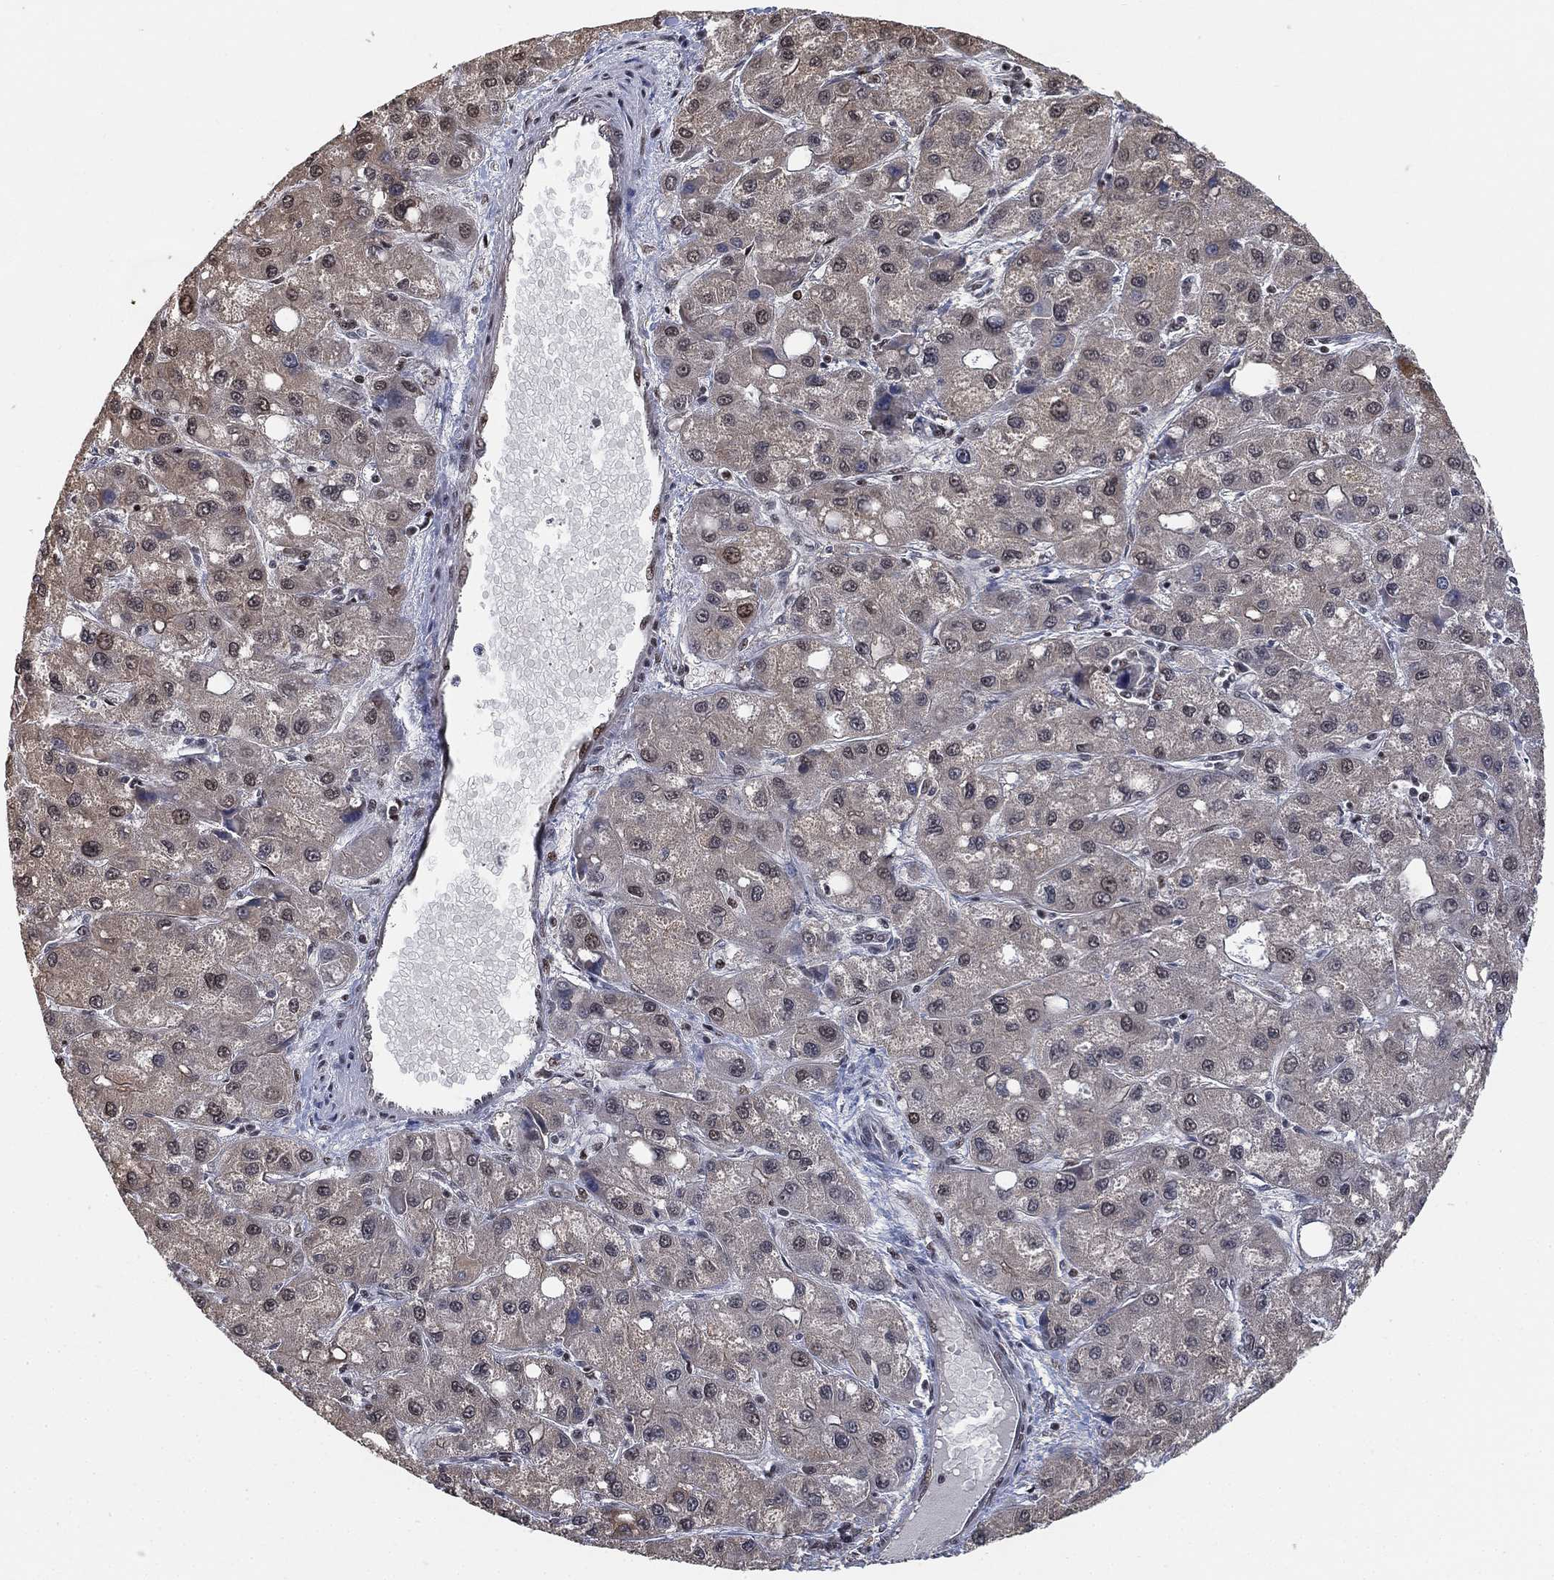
{"staining": {"intensity": "negative", "quantity": "none", "location": "none"}, "tissue": "liver cancer", "cell_type": "Tumor cells", "image_type": "cancer", "snomed": [{"axis": "morphology", "description": "Carcinoma, Hepatocellular, NOS"}, {"axis": "topography", "description": "Liver"}], "caption": "DAB (3,3'-diaminobenzidine) immunohistochemical staining of liver hepatocellular carcinoma demonstrates no significant staining in tumor cells.", "gene": "ZSCAN30", "patient": {"sex": "male", "age": 73}}